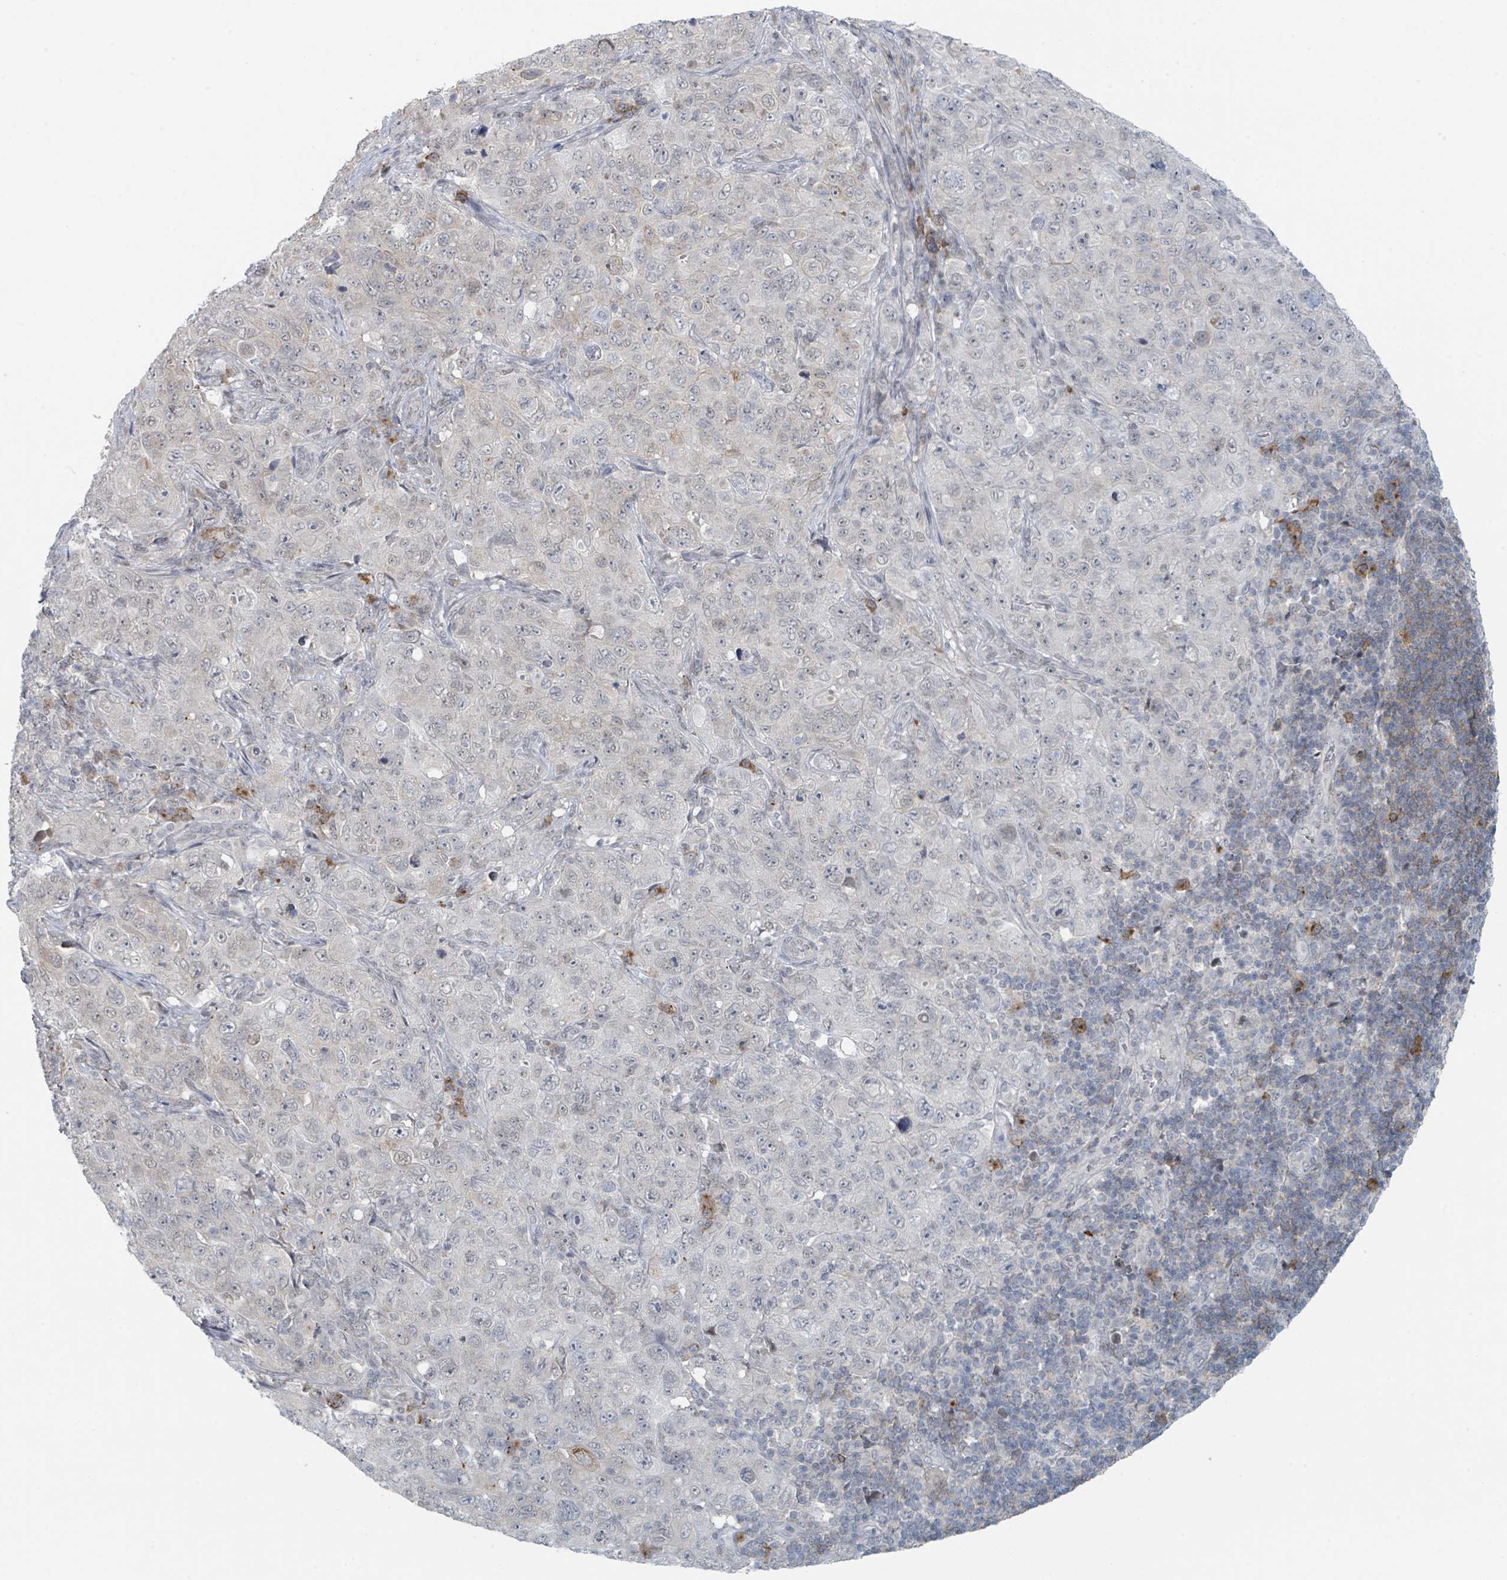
{"staining": {"intensity": "weak", "quantity": "<25%", "location": "cytoplasmic/membranous"}, "tissue": "pancreatic cancer", "cell_type": "Tumor cells", "image_type": "cancer", "snomed": [{"axis": "morphology", "description": "Adenocarcinoma, NOS"}, {"axis": "topography", "description": "Pancreas"}], "caption": "This is a photomicrograph of immunohistochemistry (IHC) staining of adenocarcinoma (pancreatic), which shows no expression in tumor cells.", "gene": "ANKRD55", "patient": {"sex": "male", "age": 68}}